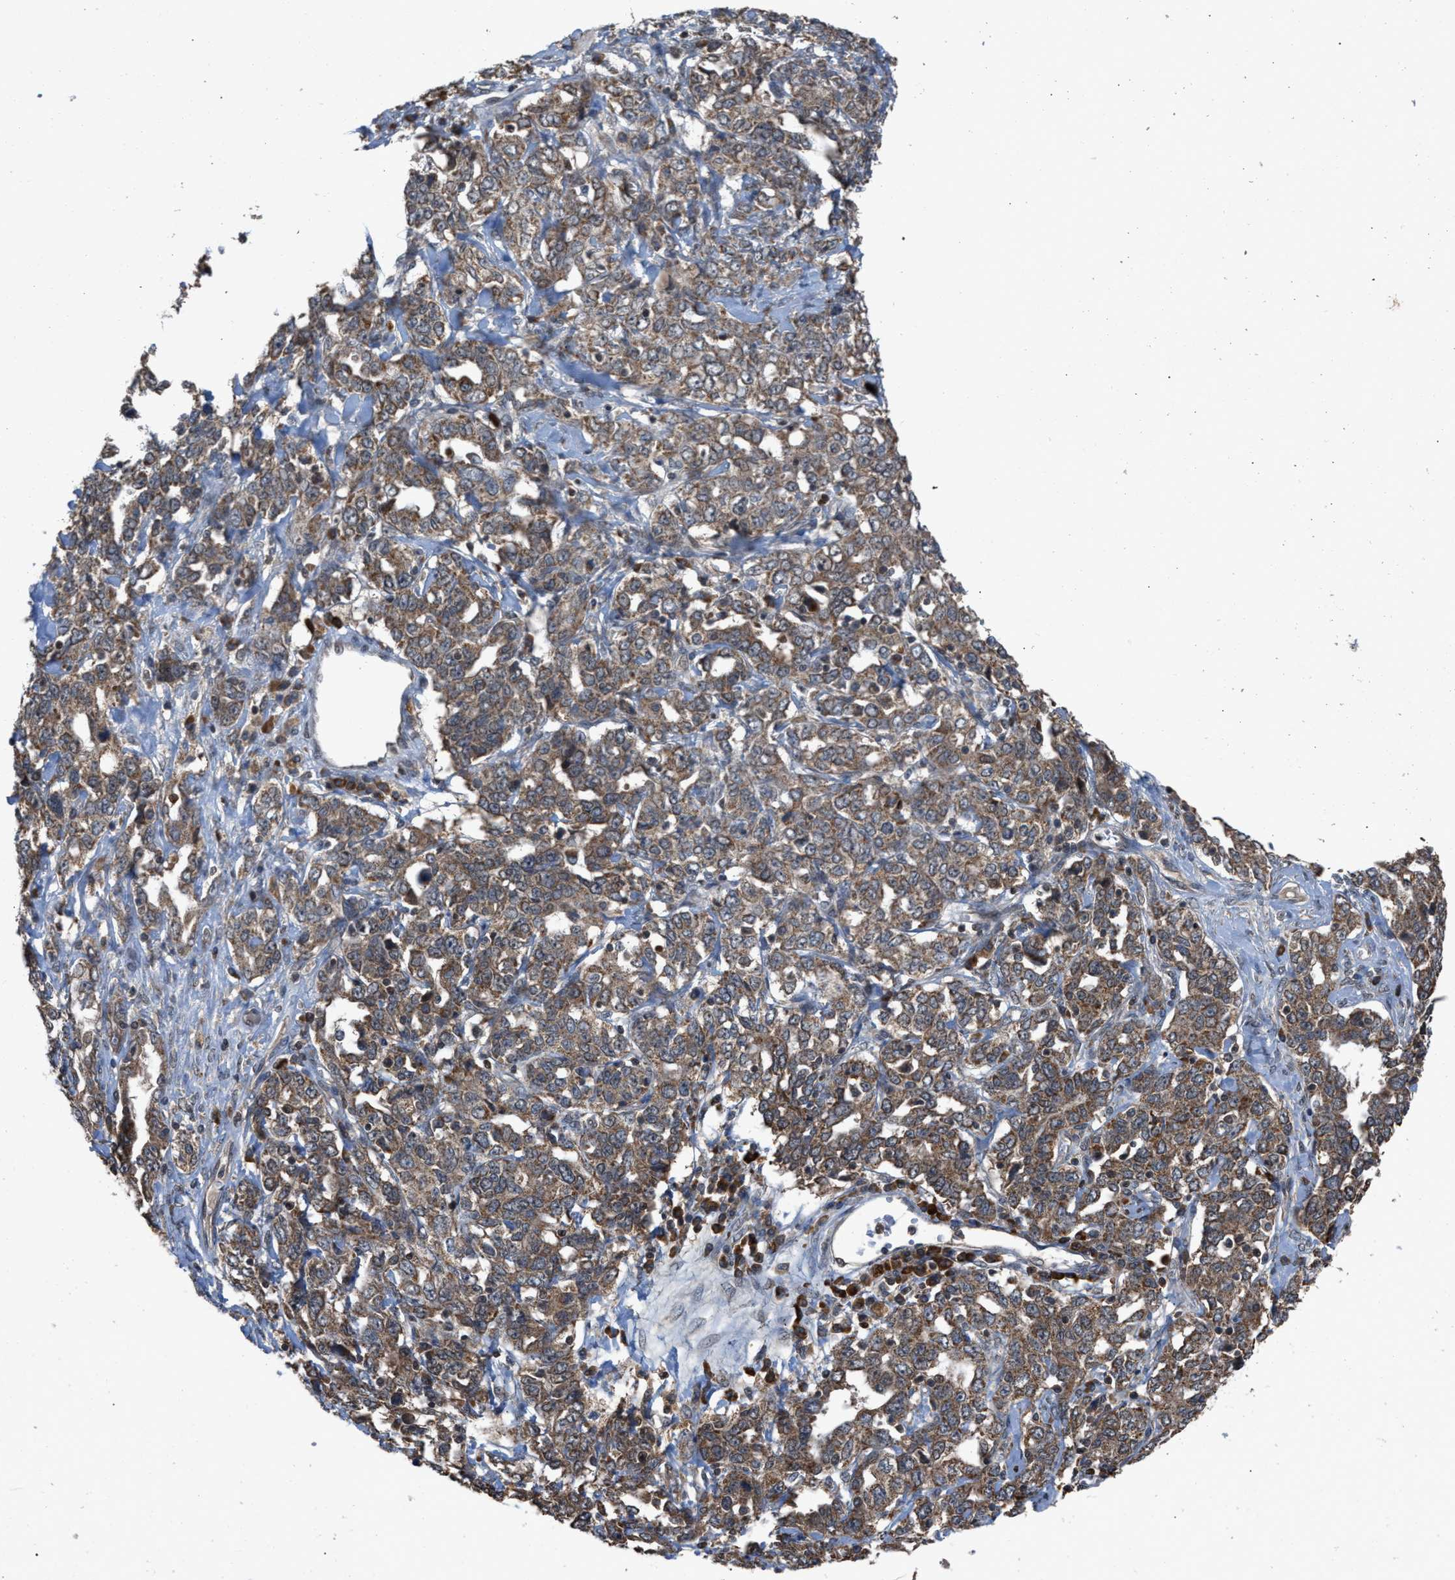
{"staining": {"intensity": "moderate", "quantity": ">75%", "location": "cytoplasmic/membranous"}, "tissue": "ovarian cancer", "cell_type": "Tumor cells", "image_type": "cancer", "snomed": [{"axis": "morphology", "description": "Carcinoma, endometroid"}, {"axis": "topography", "description": "Ovary"}], "caption": "Protein staining displays moderate cytoplasmic/membranous expression in approximately >75% of tumor cells in ovarian cancer.", "gene": "C9orf78", "patient": {"sex": "female", "age": 62}}